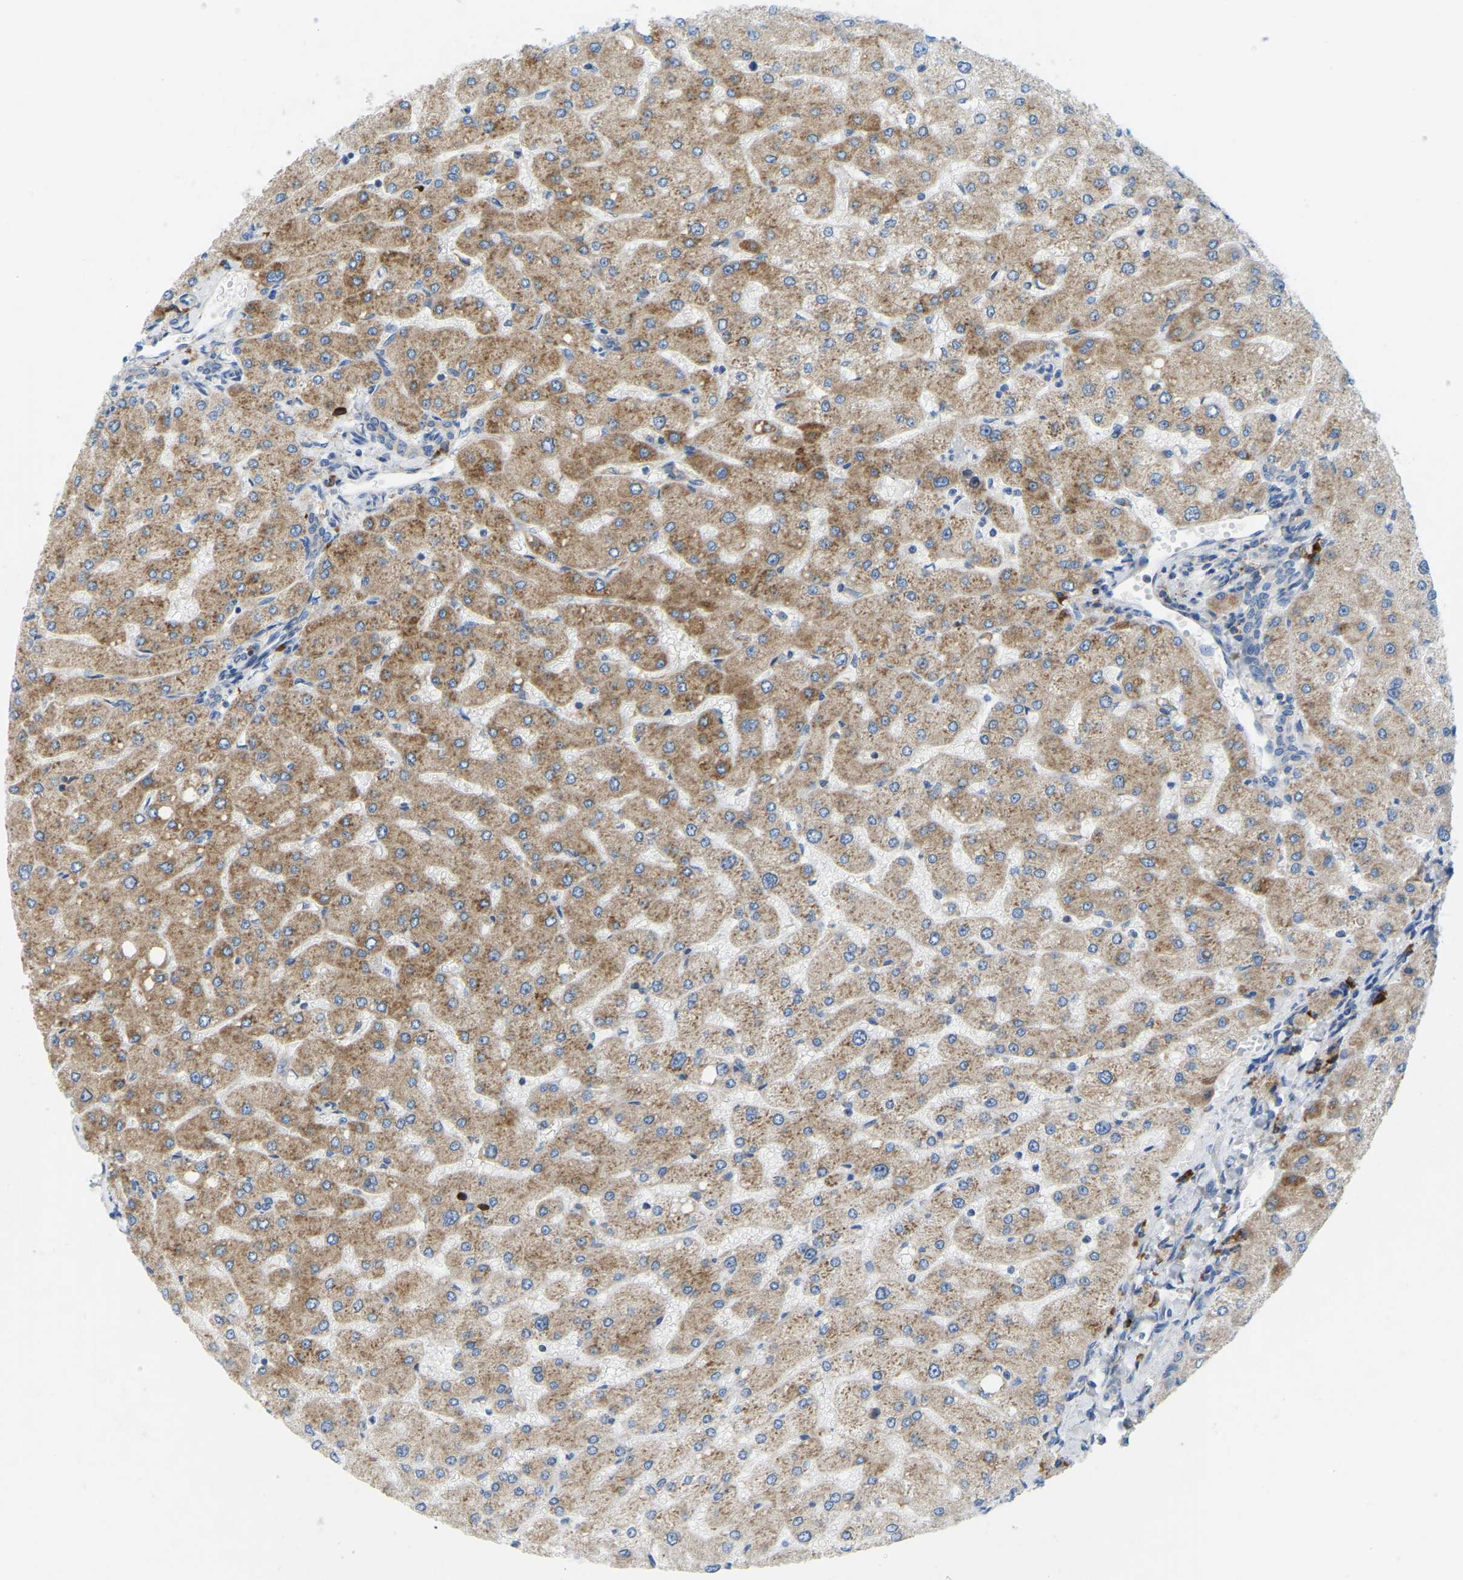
{"staining": {"intensity": "moderate", "quantity": "<25%", "location": "cytoplasmic/membranous"}, "tissue": "liver", "cell_type": "Cholangiocytes", "image_type": "normal", "snomed": [{"axis": "morphology", "description": "Normal tissue, NOS"}, {"axis": "topography", "description": "Liver"}], "caption": "Protein expression analysis of benign human liver reveals moderate cytoplasmic/membranous expression in about <25% of cholangiocytes.", "gene": "SND1", "patient": {"sex": "male", "age": 55}}